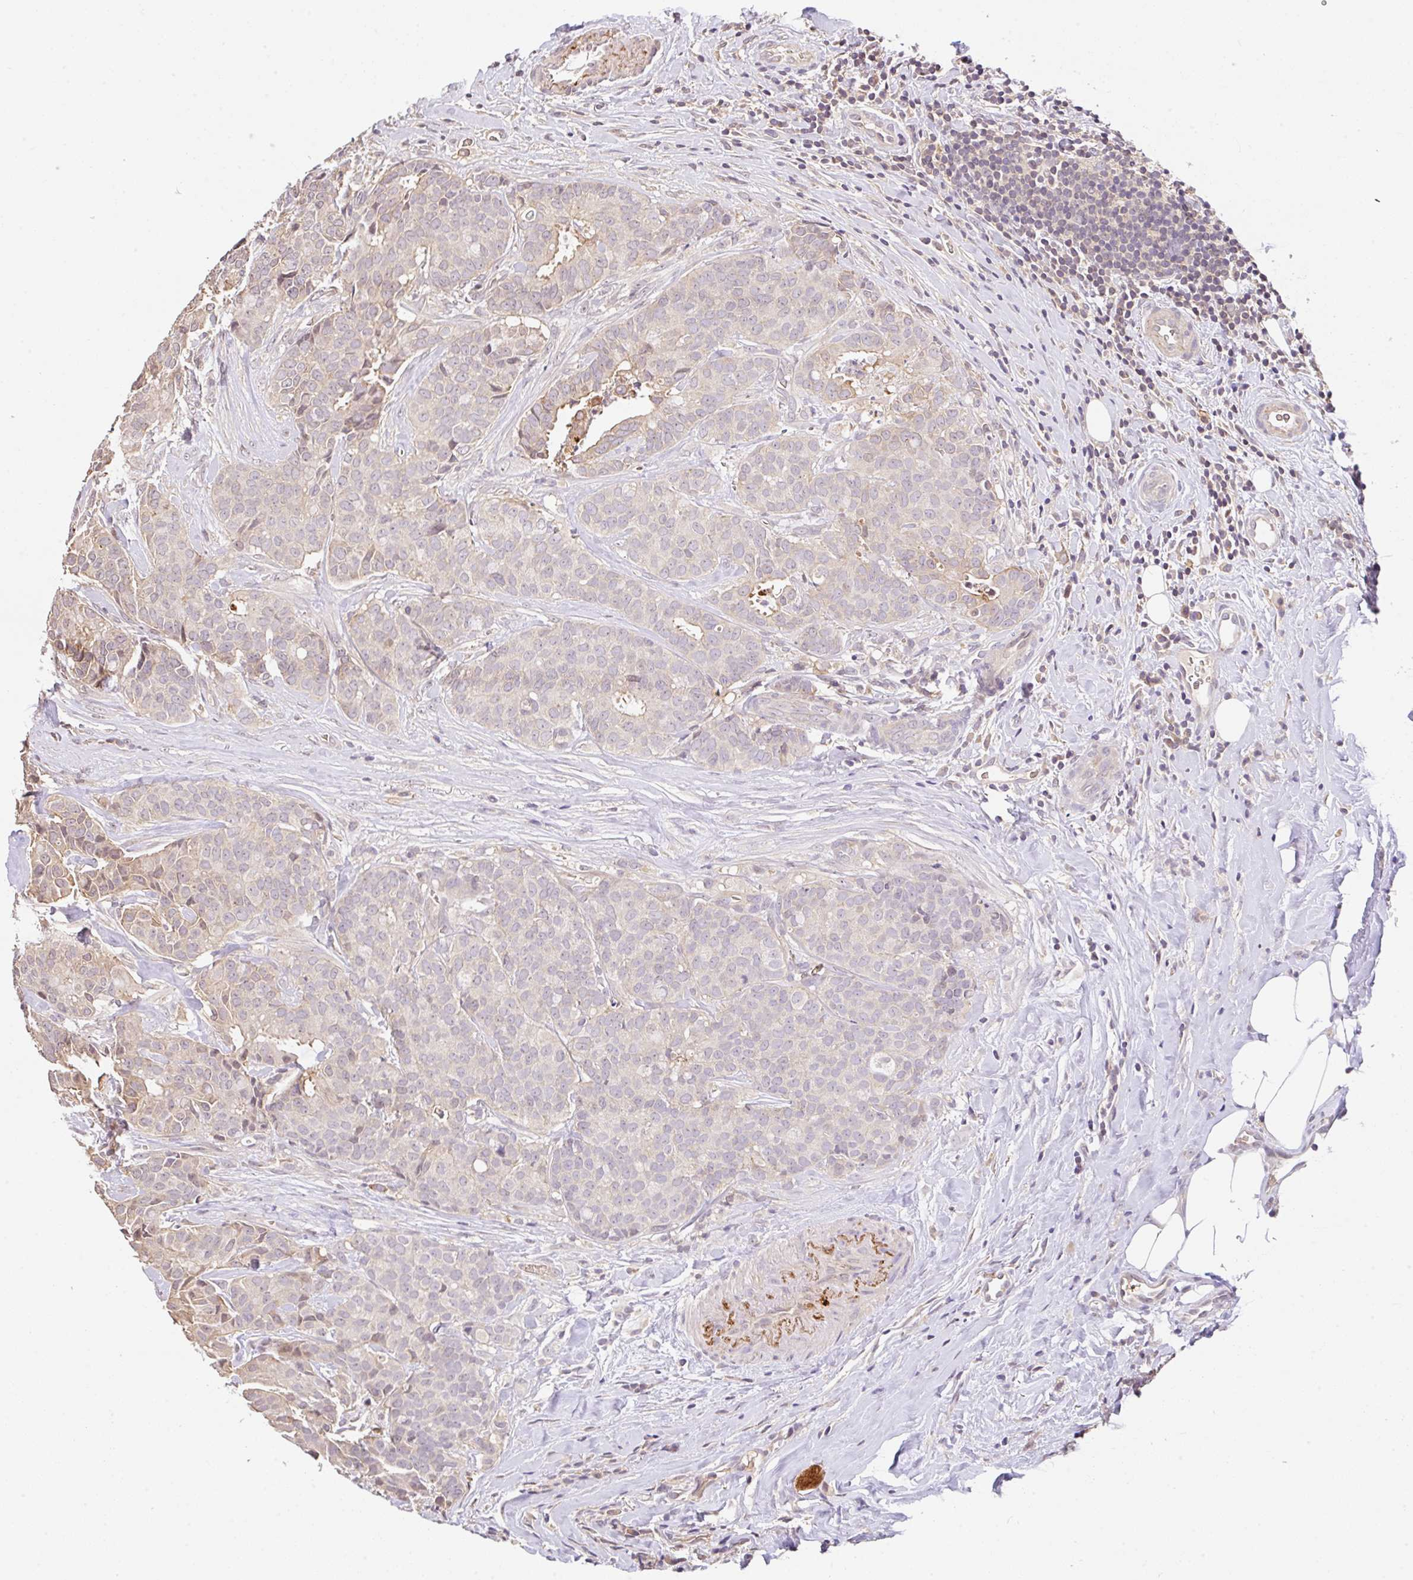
{"staining": {"intensity": "negative", "quantity": "none", "location": "none"}, "tissue": "breast cancer", "cell_type": "Tumor cells", "image_type": "cancer", "snomed": [{"axis": "morphology", "description": "Duct carcinoma"}, {"axis": "topography", "description": "Breast"}], "caption": "Tumor cells show no significant expression in breast invasive ductal carcinoma.", "gene": "C1QTNF9B", "patient": {"sex": "female", "age": 84}}